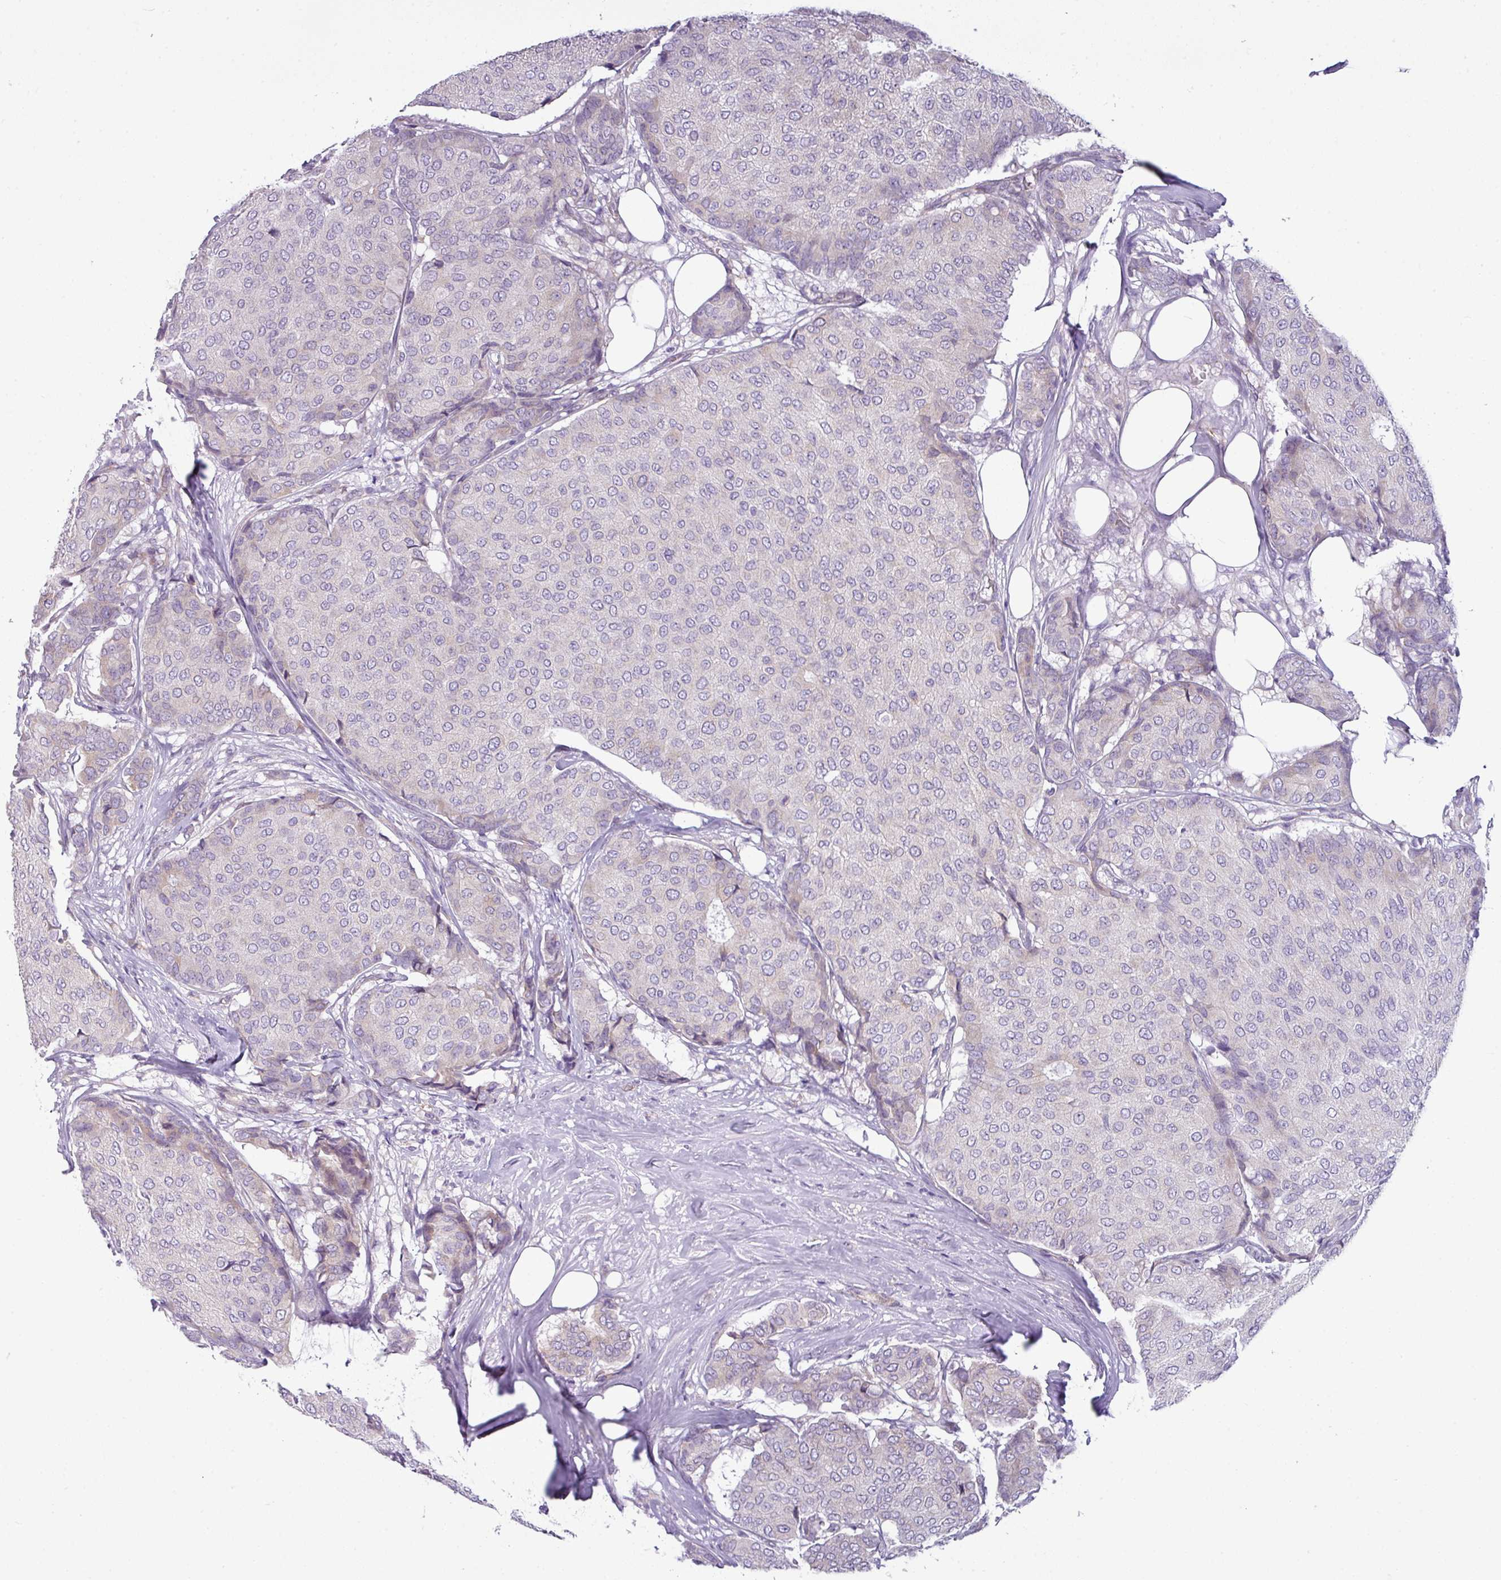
{"staining": {"intensity": "weak", "quantity": "<25%", "location": "cytoplasmic/membranous"}, "tissue": "breast cancer", "cell_type": "Tumor cells", "image_type": "cancer", "snomed": [{"axis": "morphology", "description": "Duct carcinoma"}, {"axis": "topography", "description": "Breast"}], "caption": "The immunohistochemistry (IHC) histopathology image has no significant staining in tumor cells of breast invasive ductal carcinoma tissue.", "gene": "TOR1AIP2", "patient": {"sex": "female", "age": 75}}